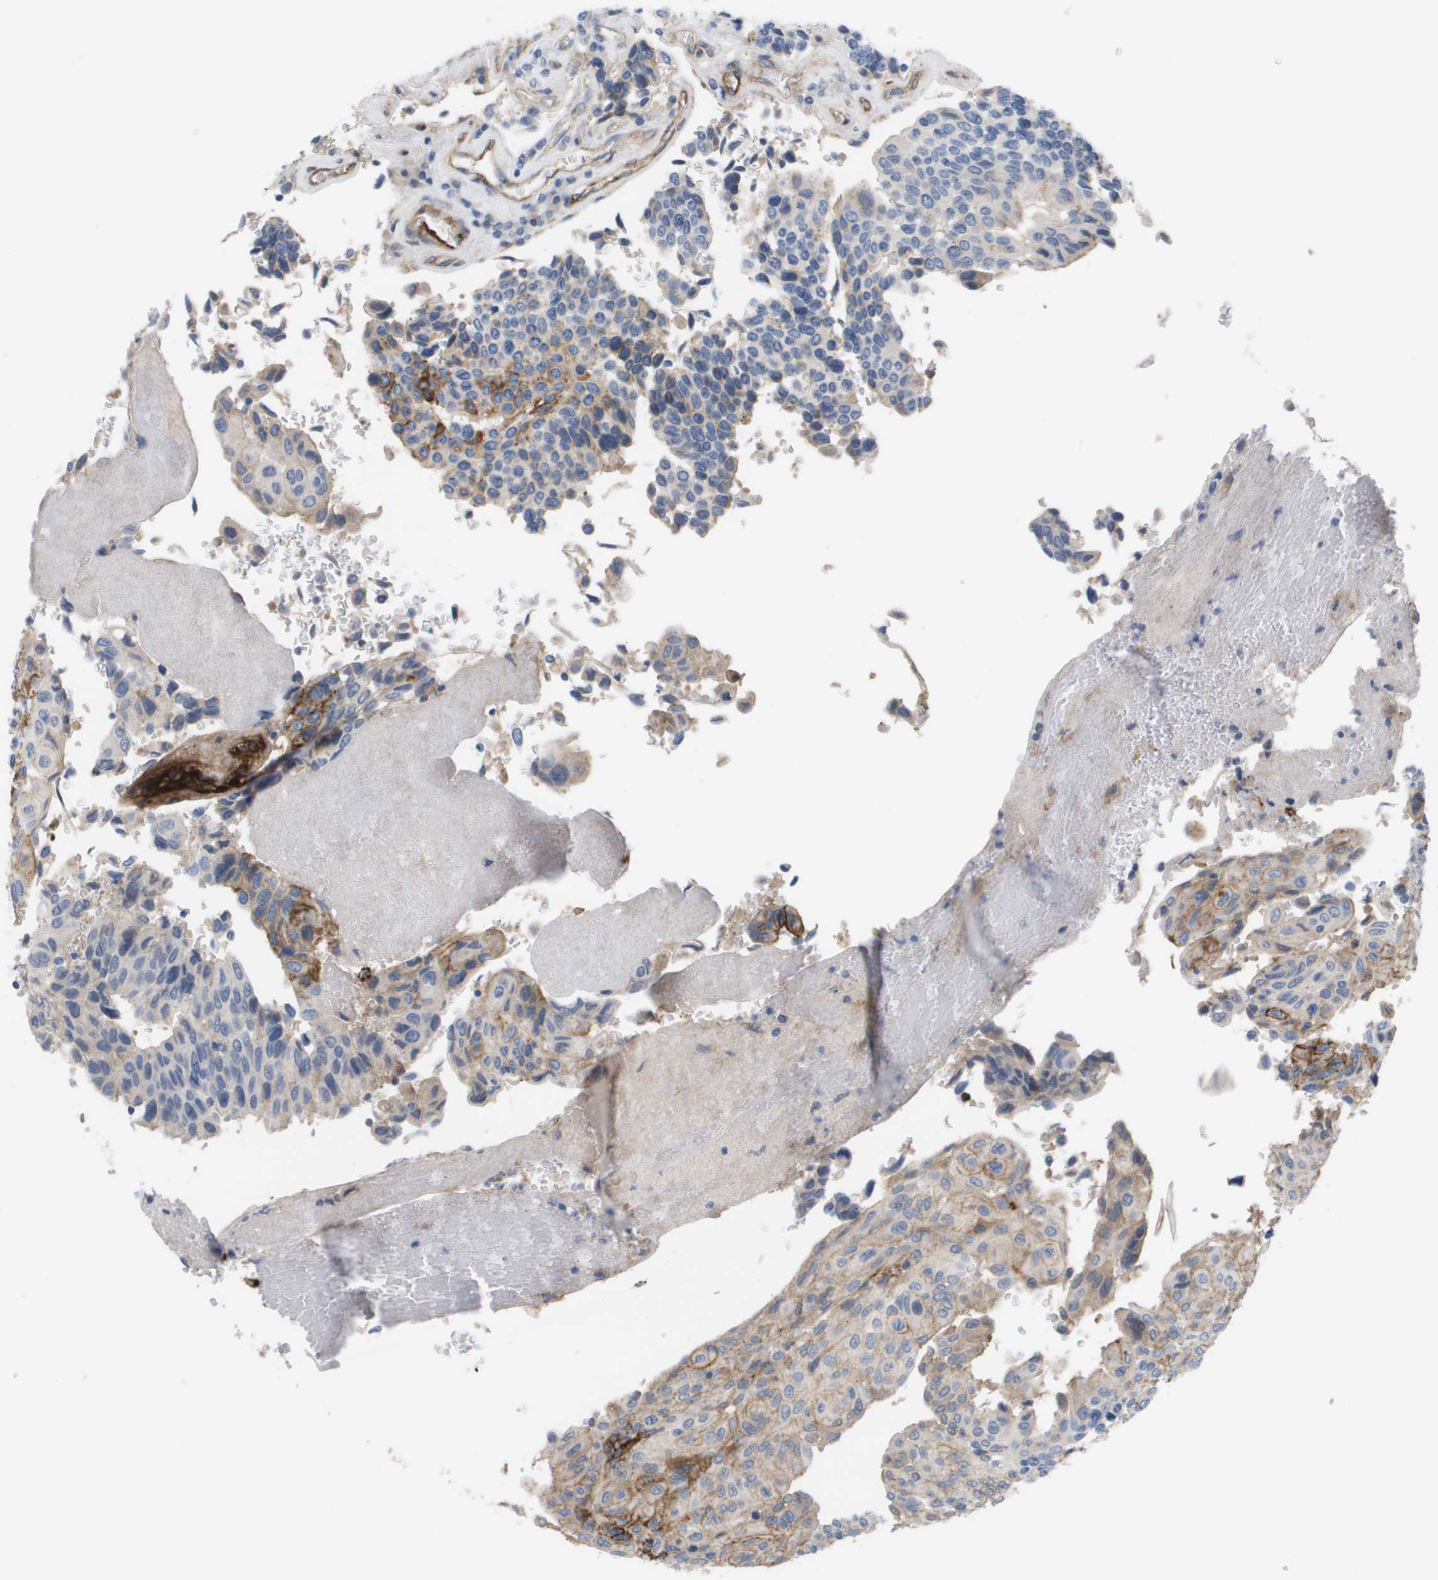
{"staining": {"intensity": "strong", "quantity": "25%-75%", "location": "cytoplasmic/membranous"}, "tissue": "urothelial cancer", "cell_type": "Tumor cells", "image_type": "cancer", "snomed": [{"axis": "morphology", "description": "Urothelial carcinoma, High grade"}, {"axis": "topography", "description": "Urinary bladder"}], "caption": "The micrograph shows immunohistochemical staining of high-grade urothelial carcinoma. There is strong cytoplasmic/membranous staining is appreciated in about 25%-75% of tumor cells.", "gene": "ANGPT2", "patient": {"sex": "male", "age": 66}}